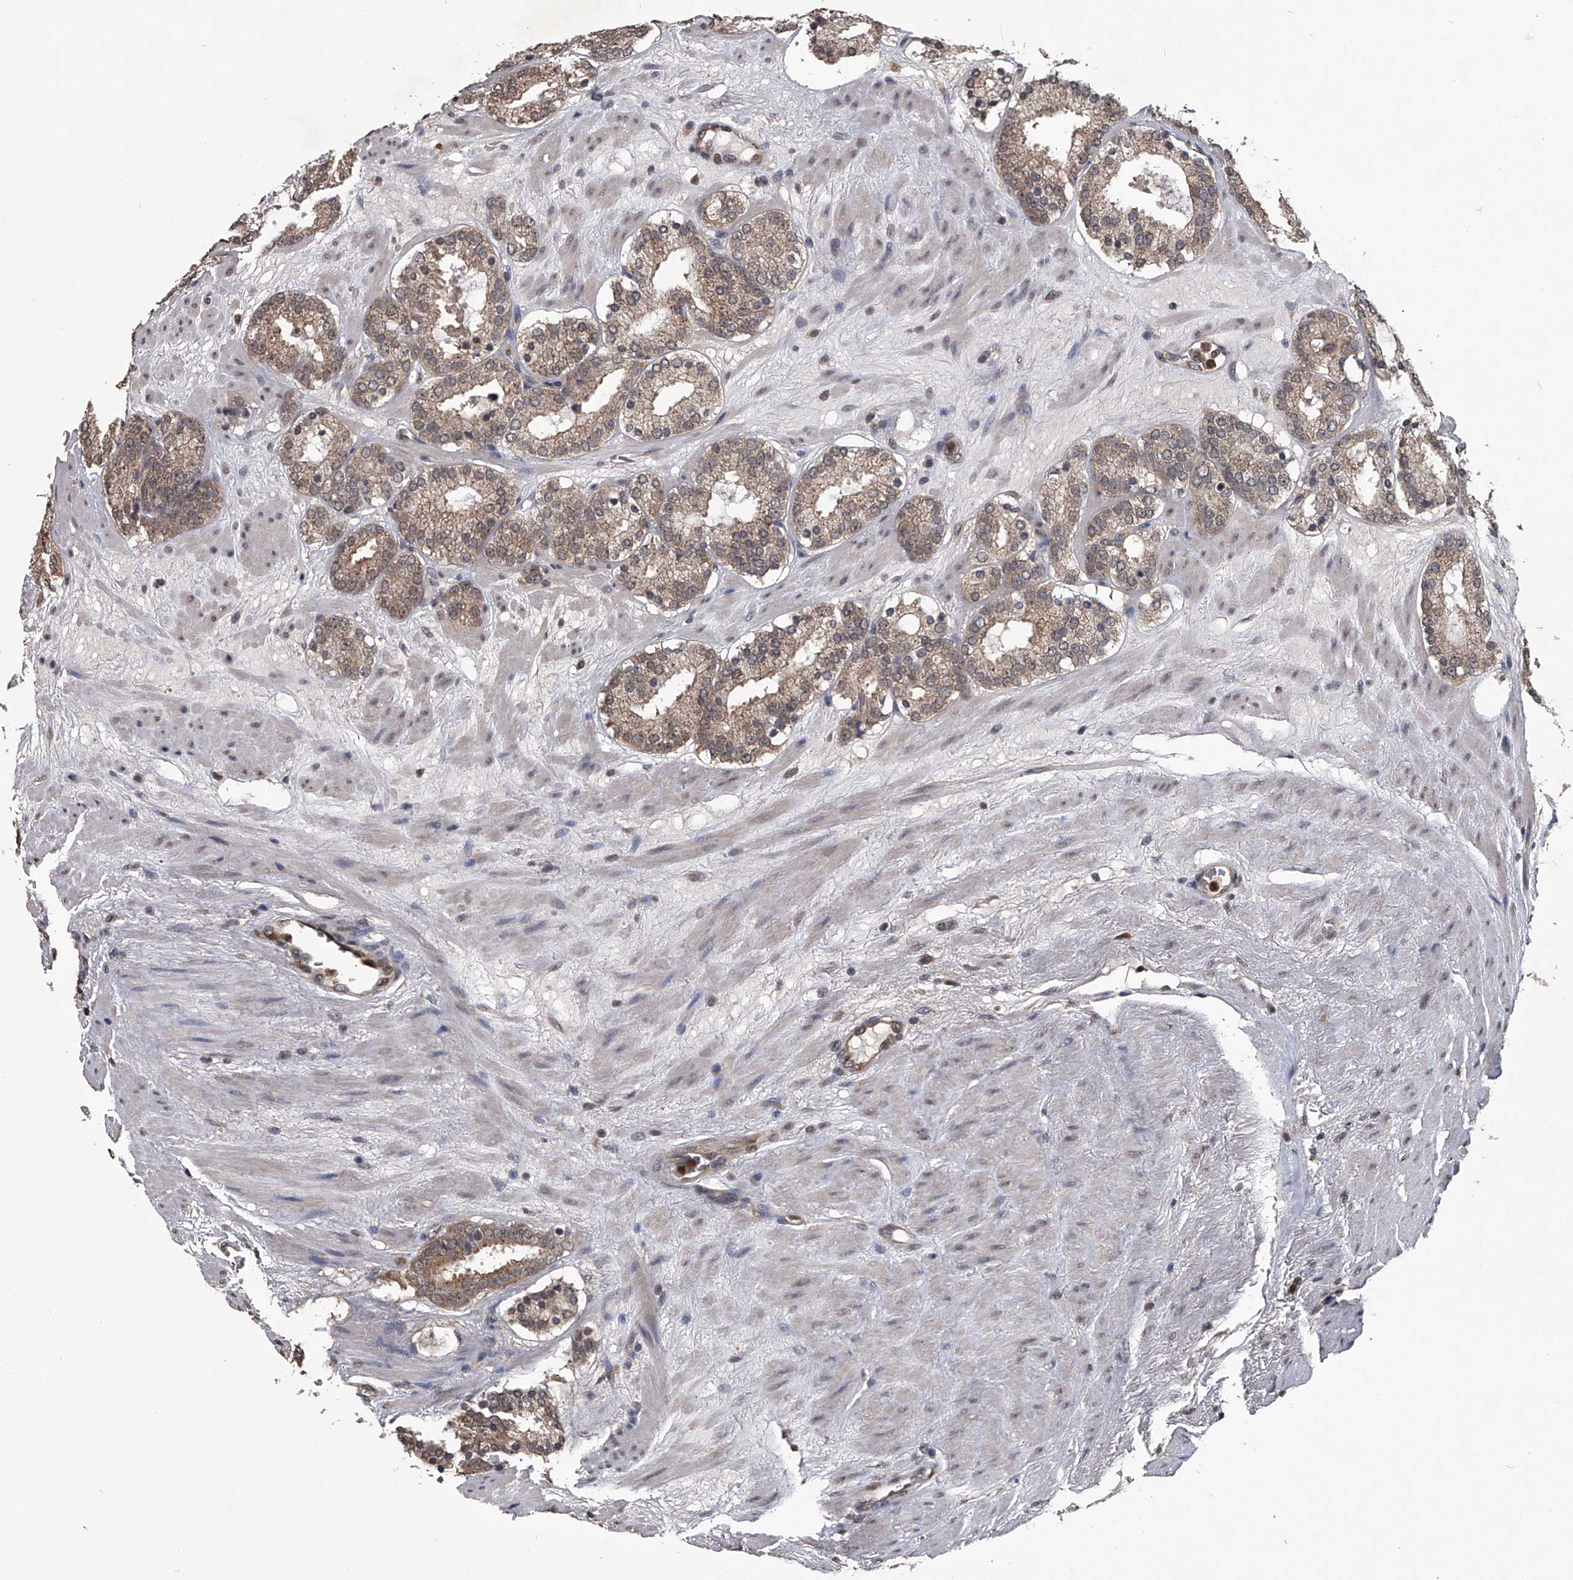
{"staining": {"intensity": "moderate", "quantity": ">75%", "location": "cytoplasmic/membranous,nuclear"}, "tissue": "prostate cancer", "cell_type": "Tumor cells", "image_type": "cancer", "snomed": [{"axis": "morphology", "description": "Adenocarcinoma, Low grade"}, {"axis": "topography", "description": "Prostate"}], "caption": "This is an image of IHC staining of low-grade adenocarcinoma (prostate), which shows moderate expression in the cytoplasmic/membranous and nuclear of tumor cells.", "gene": "TSNAX", "patient": {"sex": "male", "age": 69}}